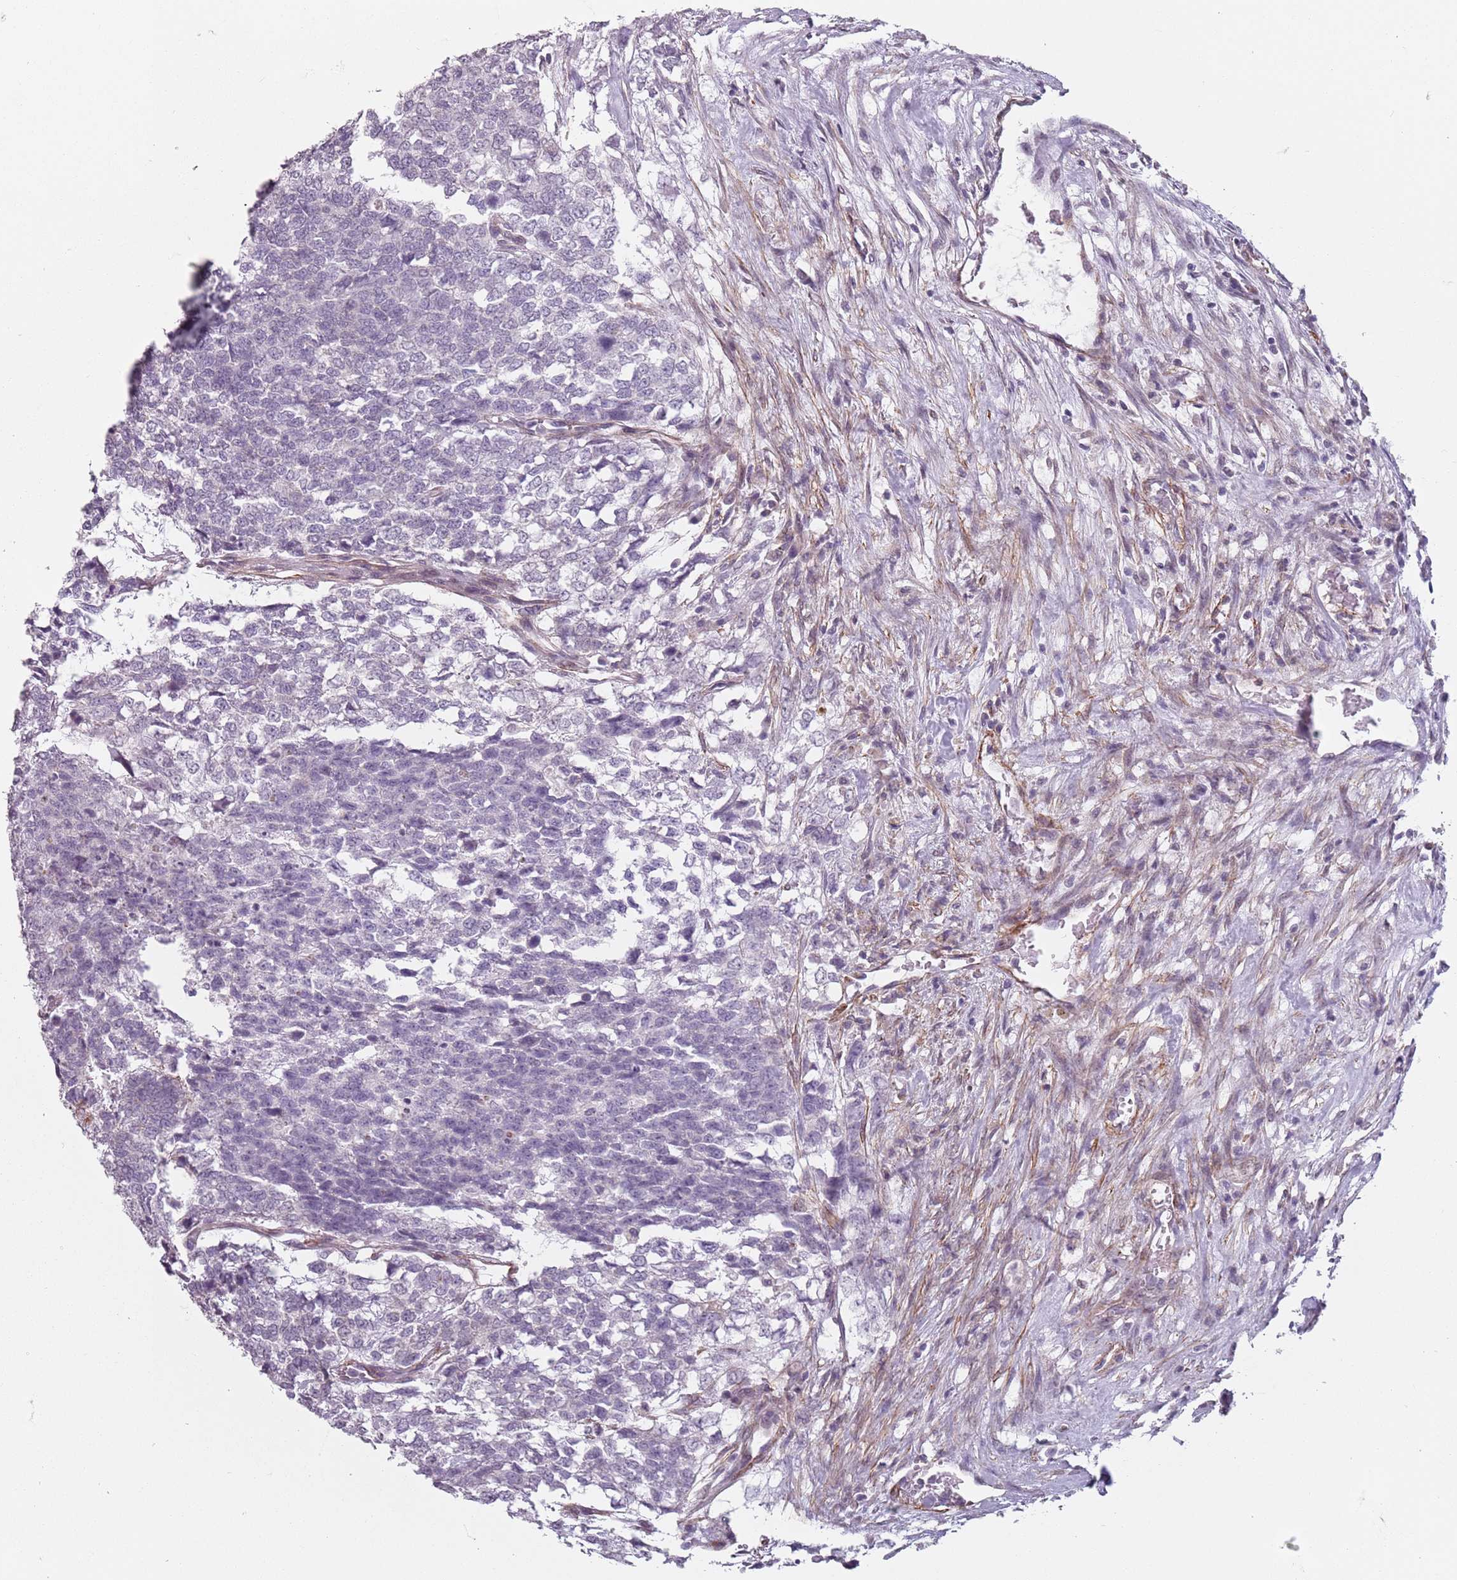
{"staining": {"intensity": "negative", "quantity": "none", "location": "none"}, "tissue": "testis cancer", "cell_type": "Tumor cells", "image_type": "cancer", "snomed": [{"axis": "morphology", "description": "Carcinoma, Embryonal, NOS"}, {"axis": "topography", "description": "Testis"}], "caption": "Embryonal carcinoma (testis) was stained to show a protein in brown. There is no significant expression in tumor cells. (DAB (3,3'-diaminobenzidine) immunohistochemistry visualized using brightfield microscopy, high magnification).", "gene": "TMC4", "patient": {"sex": "male", "age": 23}}